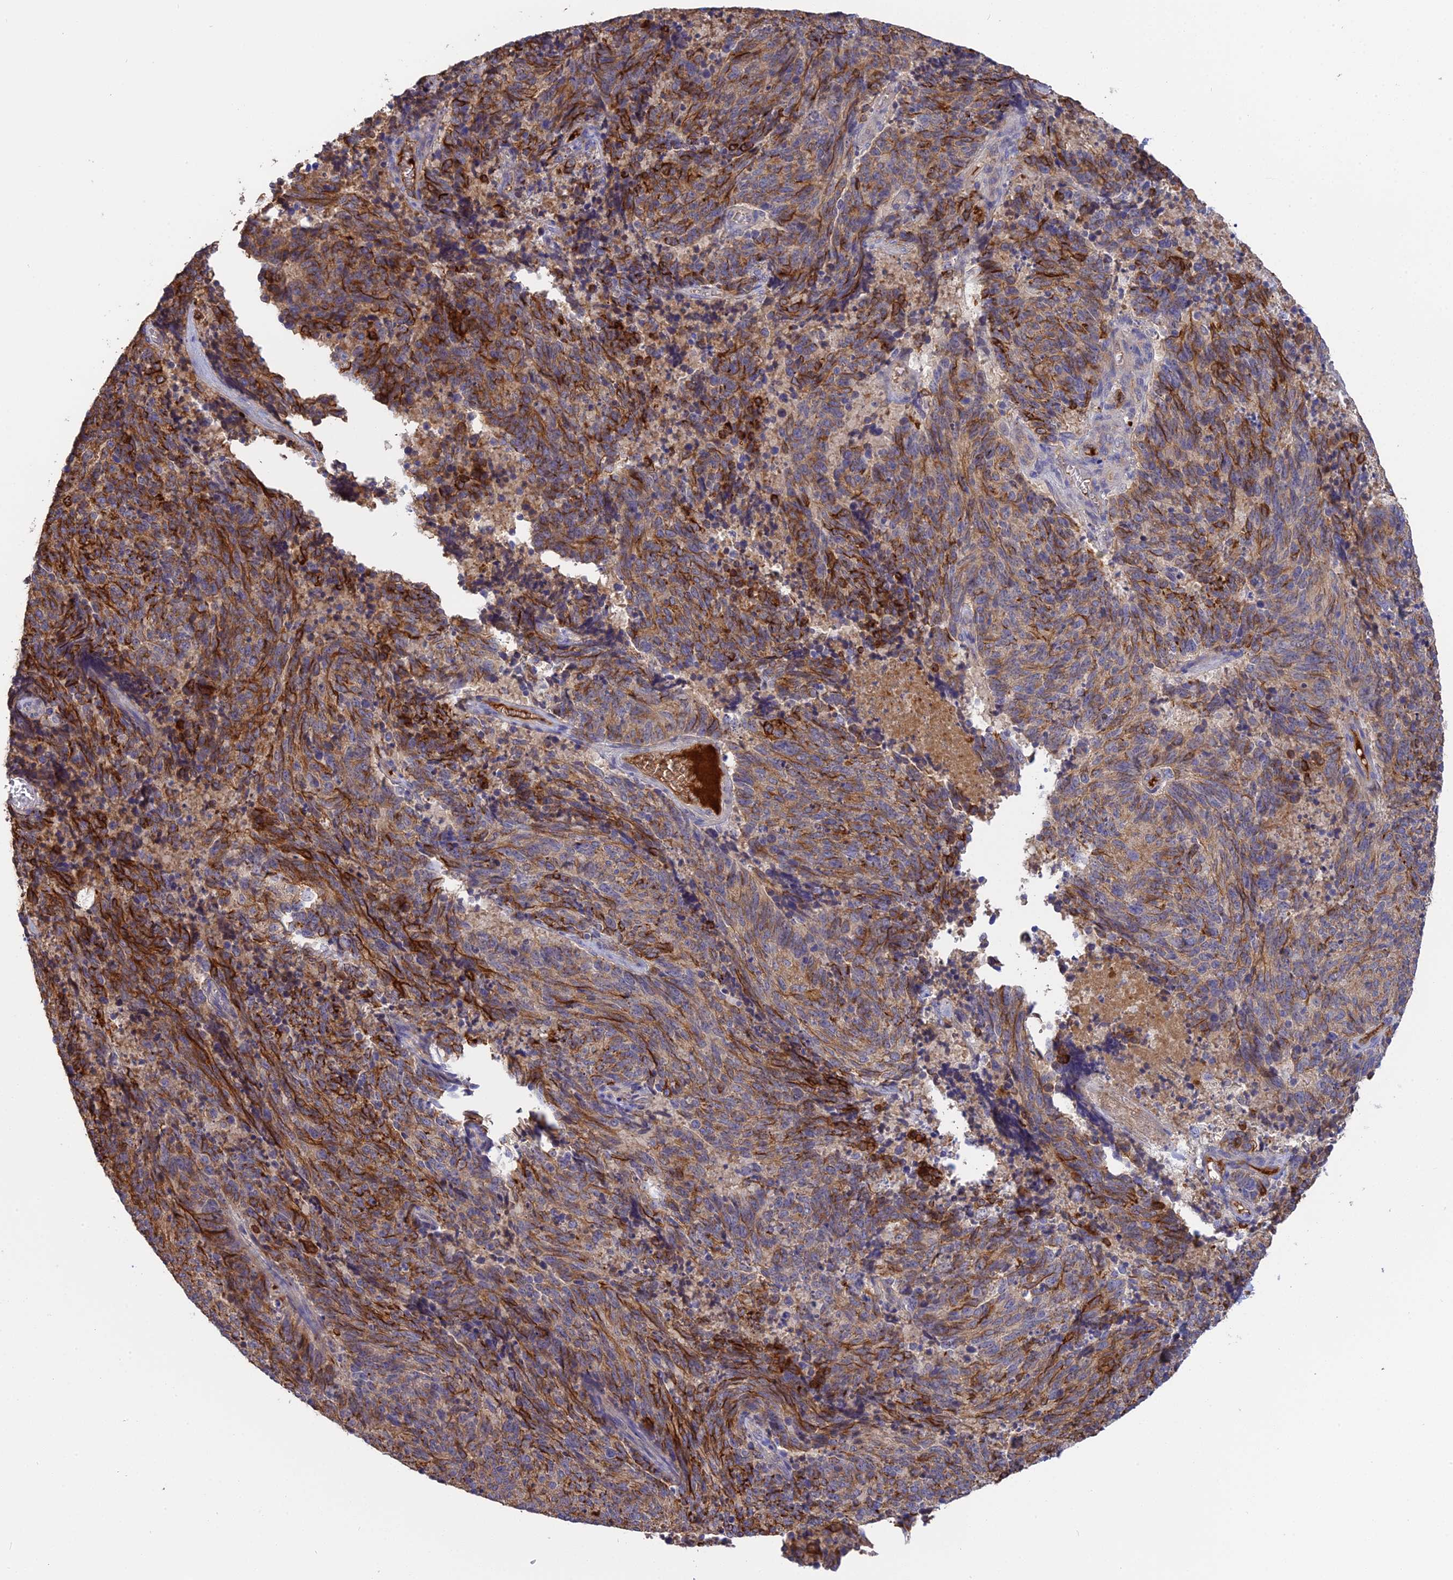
{"staining": {"intensity": "moderate", "quantity": ">75%", "location": "cytoplasmic/membranous"}, "tissue": "cervical cancer", "cell_type": "Tumor cells", "image_type": "cancer", "snomed": [{"axis": "morphology", "description": "Squamous cell carcinoma, NOS"}, {"axis": "topography", "description": "Cervix"}], "caption": "Moderate cytoplasmic/membranous protein staining is seen in about >75% of tumor cells in cervical cancer. The protein is stained brown, and the nuclei are stained in blue (DAB (3,3'-diaminobenzidine) IHC with brightfield microscopy, high magnification).", "gene": "PZP", "patient": {"sex": "female", "age": 29}}